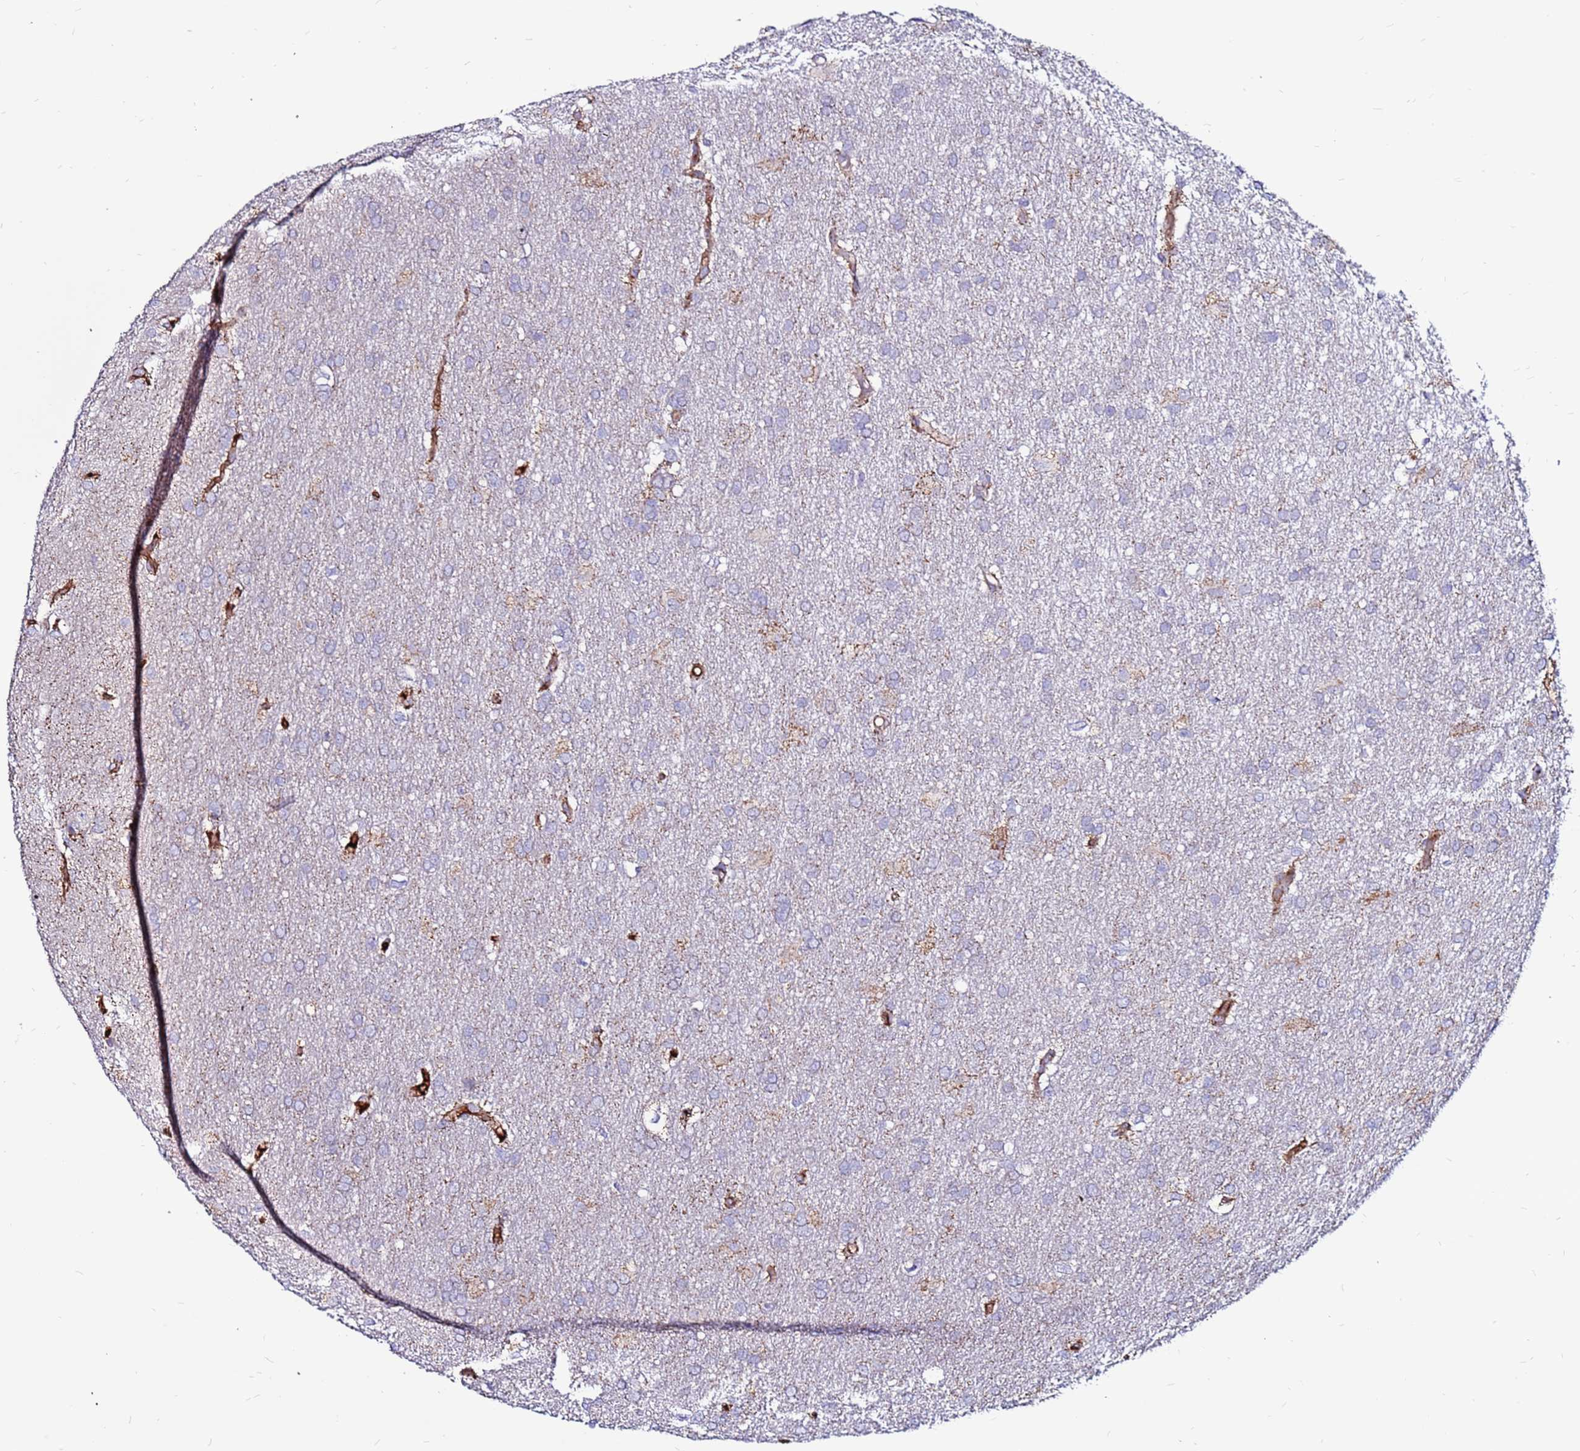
{"staining": {"intensity": "negative", "quantity": "none", "location": "none"}, "tissue": "glioma", "cell_type": "Tumor cells", "image_type": "cancer", "snomed": [{"axis": "morphology", "description": "Glioma, malignant, High grade"}, {"axis": "topography", "description": "Brain"}], "caption": "Protein analysis of malignant glioma (high-grade) reveals no significant expression in tumor cells.", "gene": "CCDC71", "patient": {"sex": "male", "age": 77}}